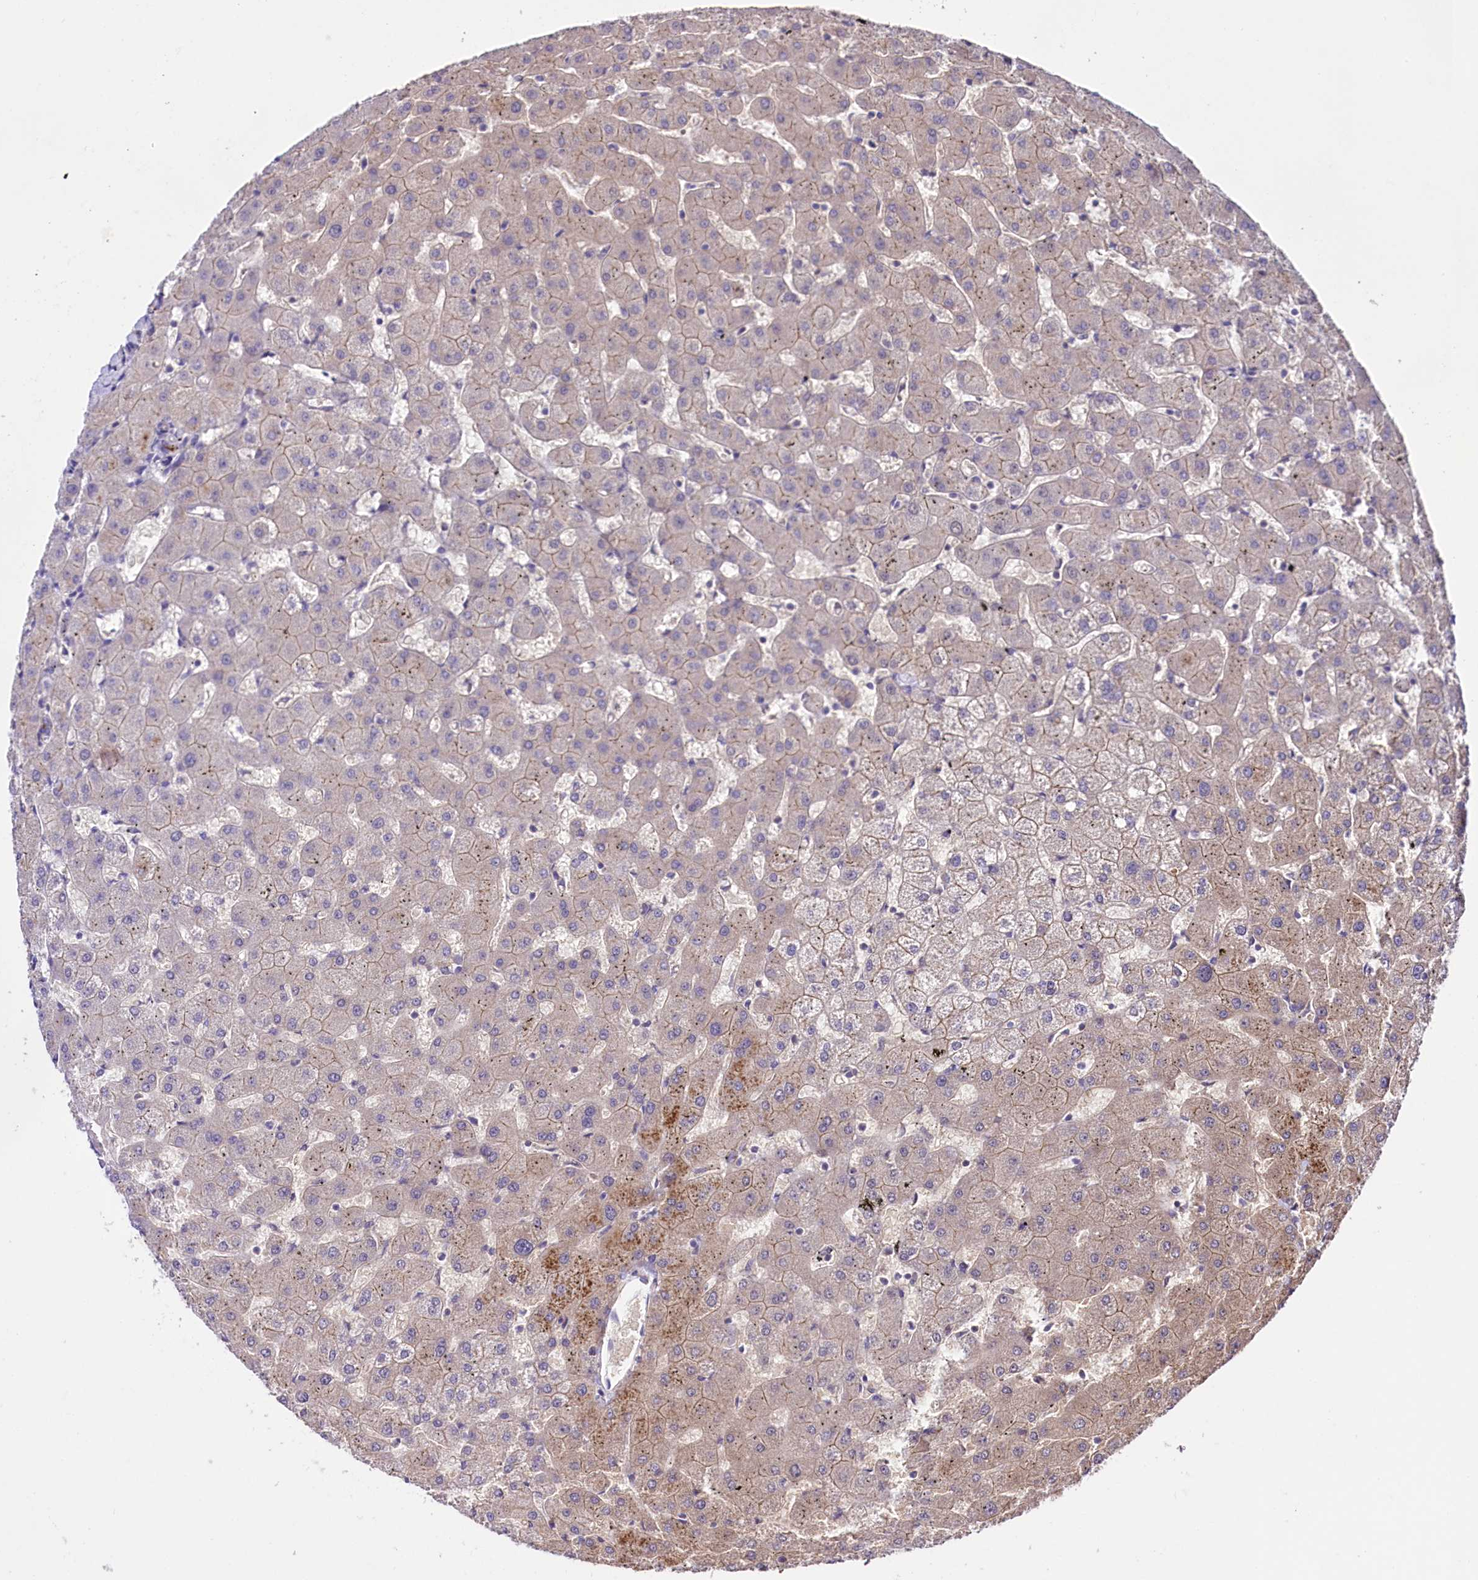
{"staining": {"intensity": "moderate", "quantity": ">75%", "location": "cytoplasmic/membranous"}, "tissue": "liver", "cell_type": "Cholangiocytes", "image_type": "normal", "snomed": [{"axis": "morphology", "description": "Normal tissue, NOS"}, {"axis": "topography", "description": "Liver"}], "caption": "DAB (3,3'-diaminobenzidine) immunohistochemical staining of benign liver shows moderate cytoplasmic/membranous protein staining in approximately >75% of cholangiocytes.", "gene": "TAFAZZIN", "patient": {"sex": "female", "age": 63}}